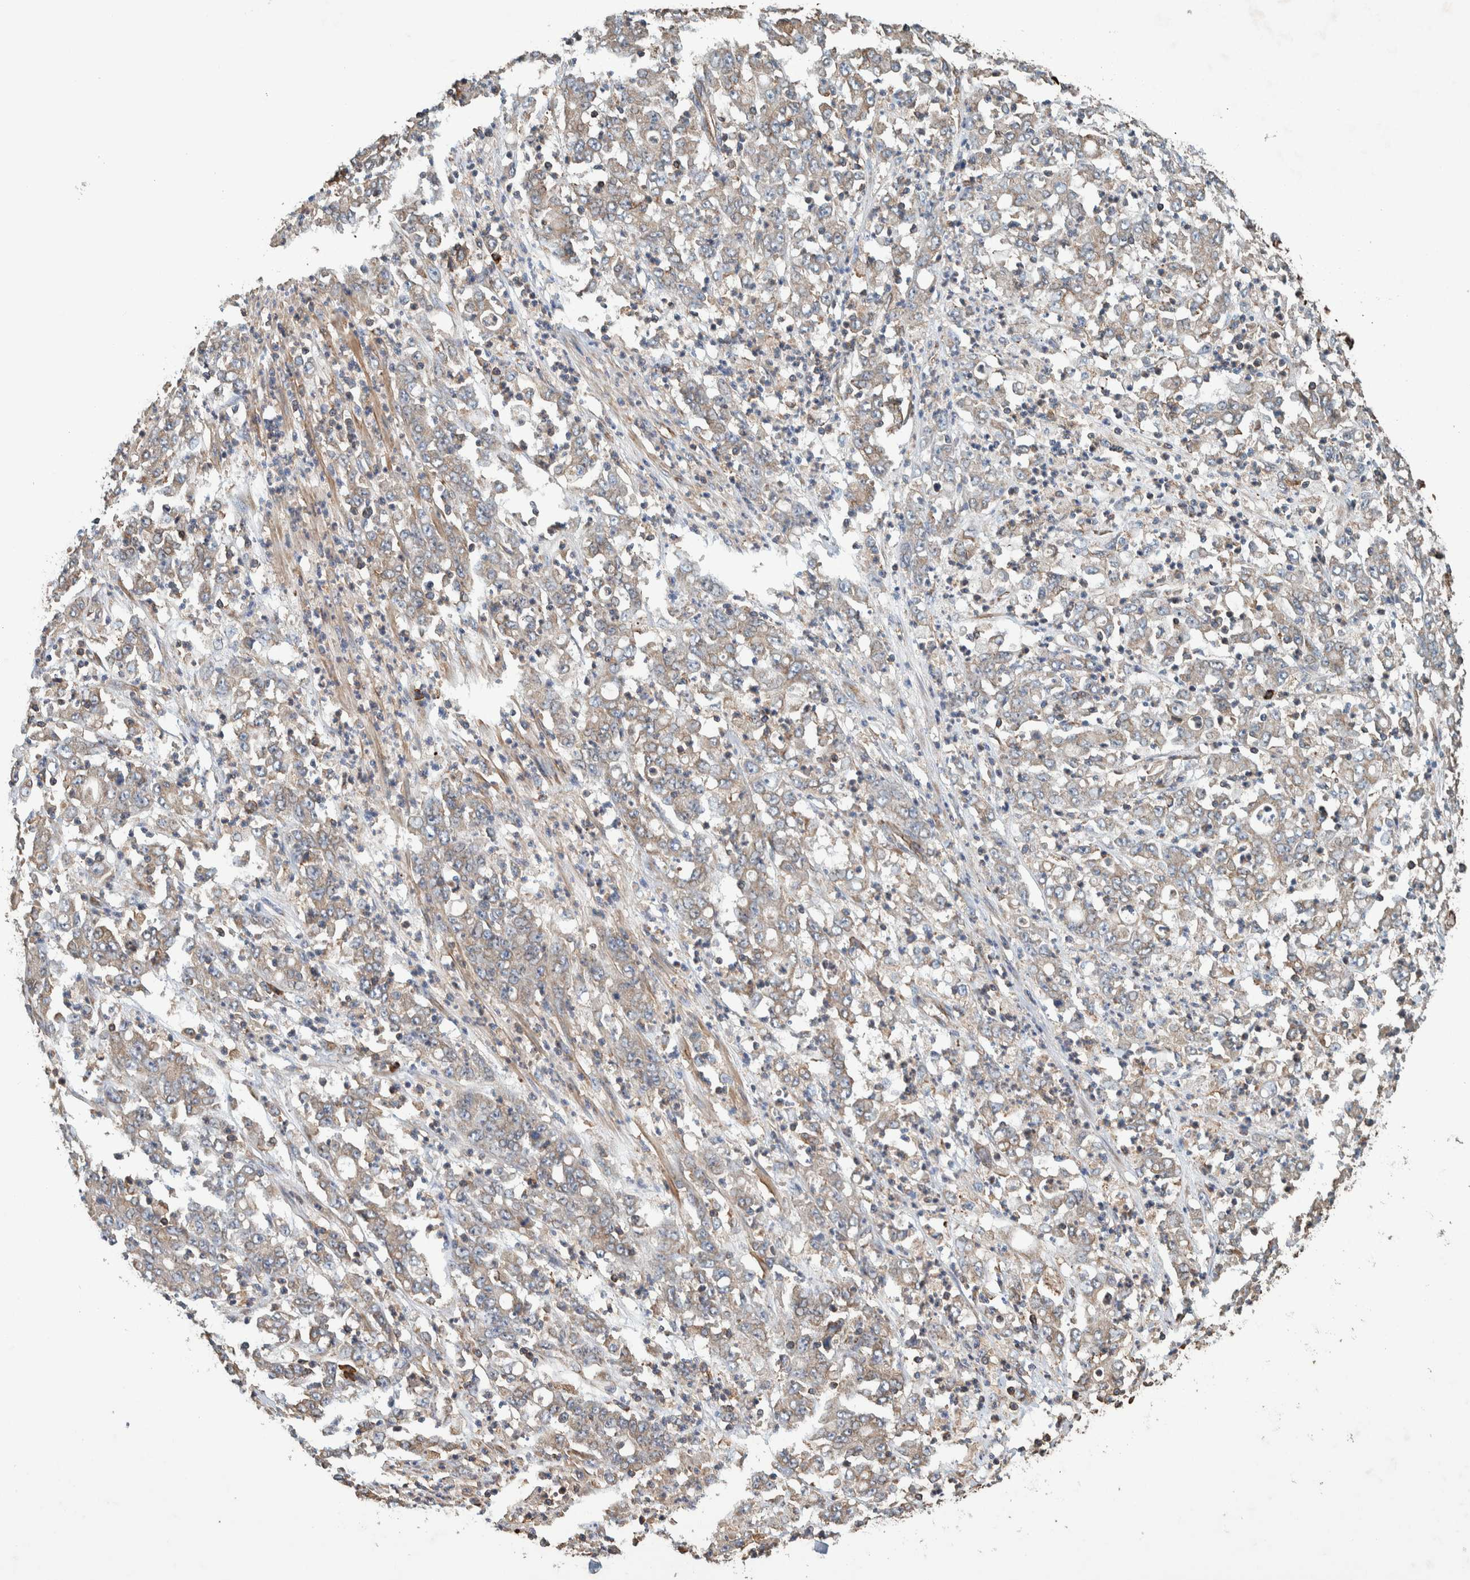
{"staining": {"intensity": "weak", "quantity": ">75%", "location": "cytoplasmic/membranous"}, "tissue": "stomach cancer", "cell_type": "Tumor cells", "image_type": "cancer", "snomed": [{"axis": "morphology", "description": "Adenocarcinoma, NOS"}, {"axis": "topography", "description": "Stomach, lower"}], "caption": "Immunohistochemistry (DAB) staining of stomach adenocarcinoma displays weak cytoplasmic/membranous protein staining in about >75% of tumor cells.", "gene": "PLA2G3", "patient": {"sex": "female", "age": 71}}